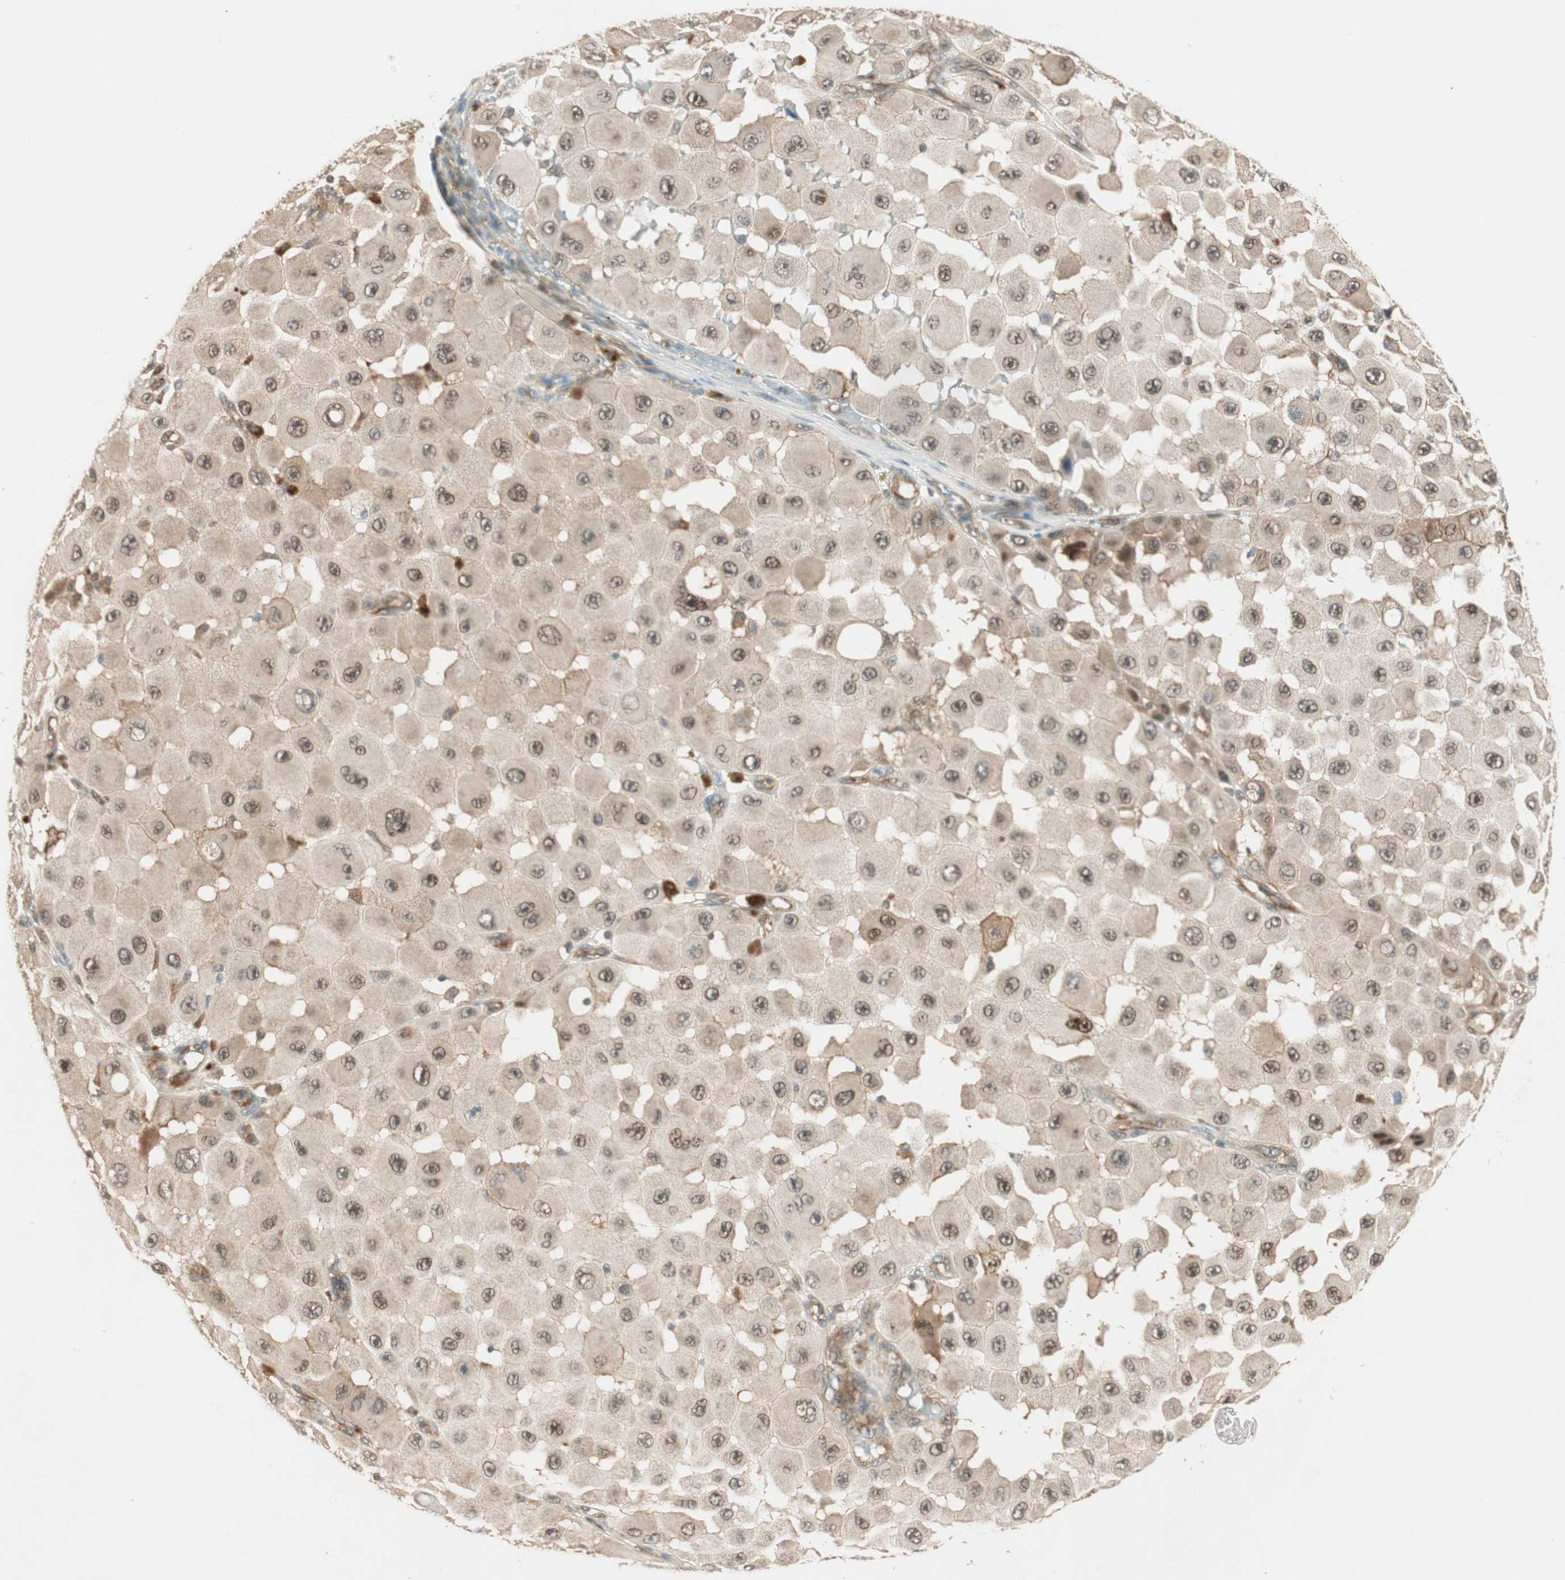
{"staining": {"intensity": "moderate", "quantity": ">75%", "location": "cytoplasmic/membranous,nuclear"}, "tissue": "melanoma", "cell_type": "Tumor cells", "image_type": "cancer", "snomed": [{"axis": "morphology", "description": "Malignant melanoma, NOS"}, {"axis": "topography", "description": "Skin"}], "caption": "An image of human melanoma stained for a protein displays moderate cytoplasmic/membranous and nuclear brown staining in tumor cells. The staining was performed using DAB to visualize the protein expression in brown, while the nuclei were stained in blue with hematoxylin (Magnification: 20x).", "gene": "PSMD8", "patient": {"sex": "female", "age": 81}}